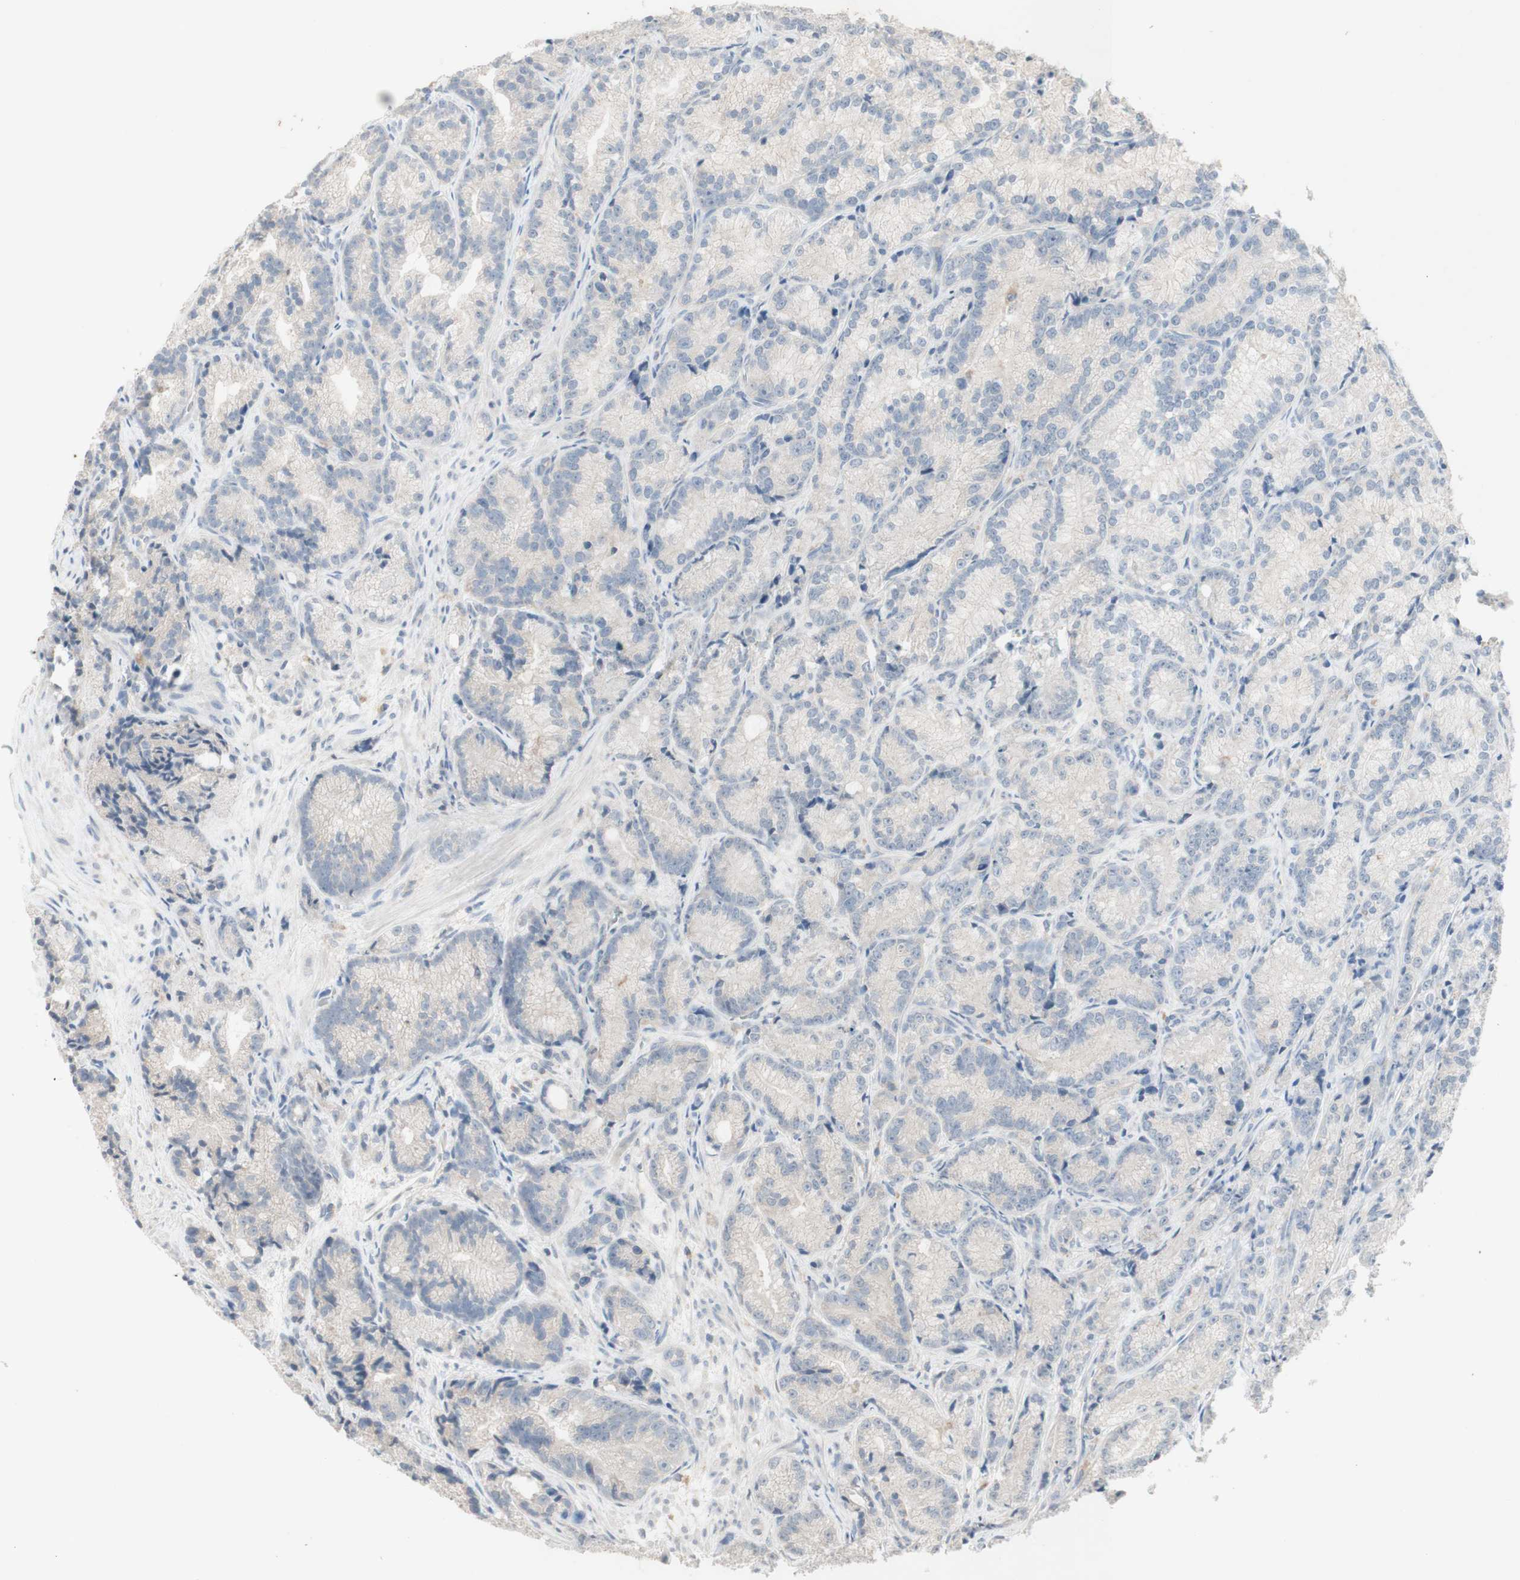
{"staining": {"intensity": "negative", "quantity": "none", "location": "none"}, "tissue": "prostate cancer", "cell_type": "Tumor cells", "image_type": "cancer", "snomed": [{"axis": "morphology", "description": "Adenocarcinoma, Low grade"}, {"axis": "topography", "description": "Prostate"}], "caption": "There is no significant expression in tumor cells of prostate cancer.", "gene": "ATP6V1B1", "patient": {"sex": "male", "age": 89}}